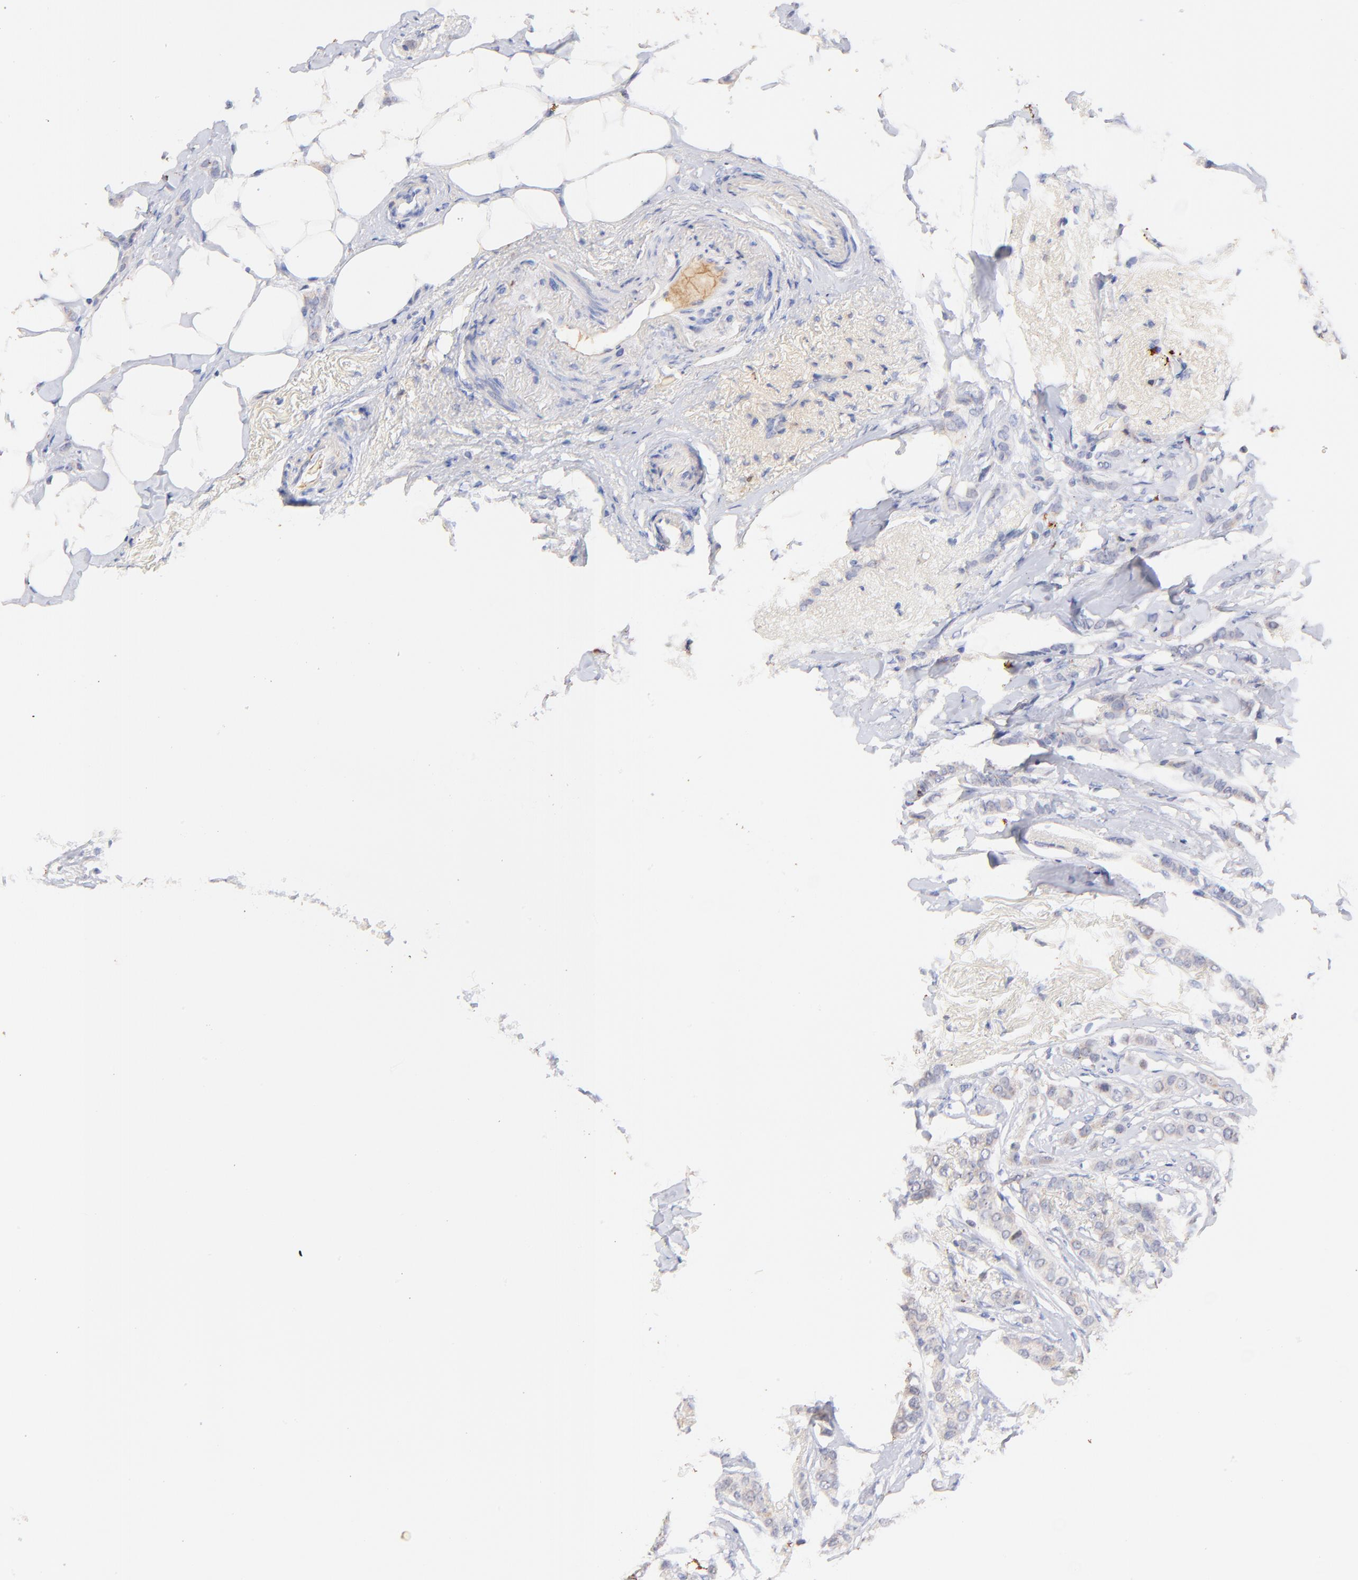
{"staining": {"intensity": "weak", "quantity": "<25%", "location": "cytoplasmic/membranous"}, "tissue": "breast cancer", "cell_type": "Tumor cells", "image_type": "cancer", "snomed": [{"axis": "morphology", "description": "Lobular carcinoma"}, {"axis": "topography", "description": "Breast"}], "caption": "Breast cancer was stained to show a protein in brown. There is no significant staining in tumor cells. (Immunohistochemistry (ihc), brightfield microscopy, high magnification).", "gene": "IGLV7-43", "patient": {"sex": "female", "age": 55}}